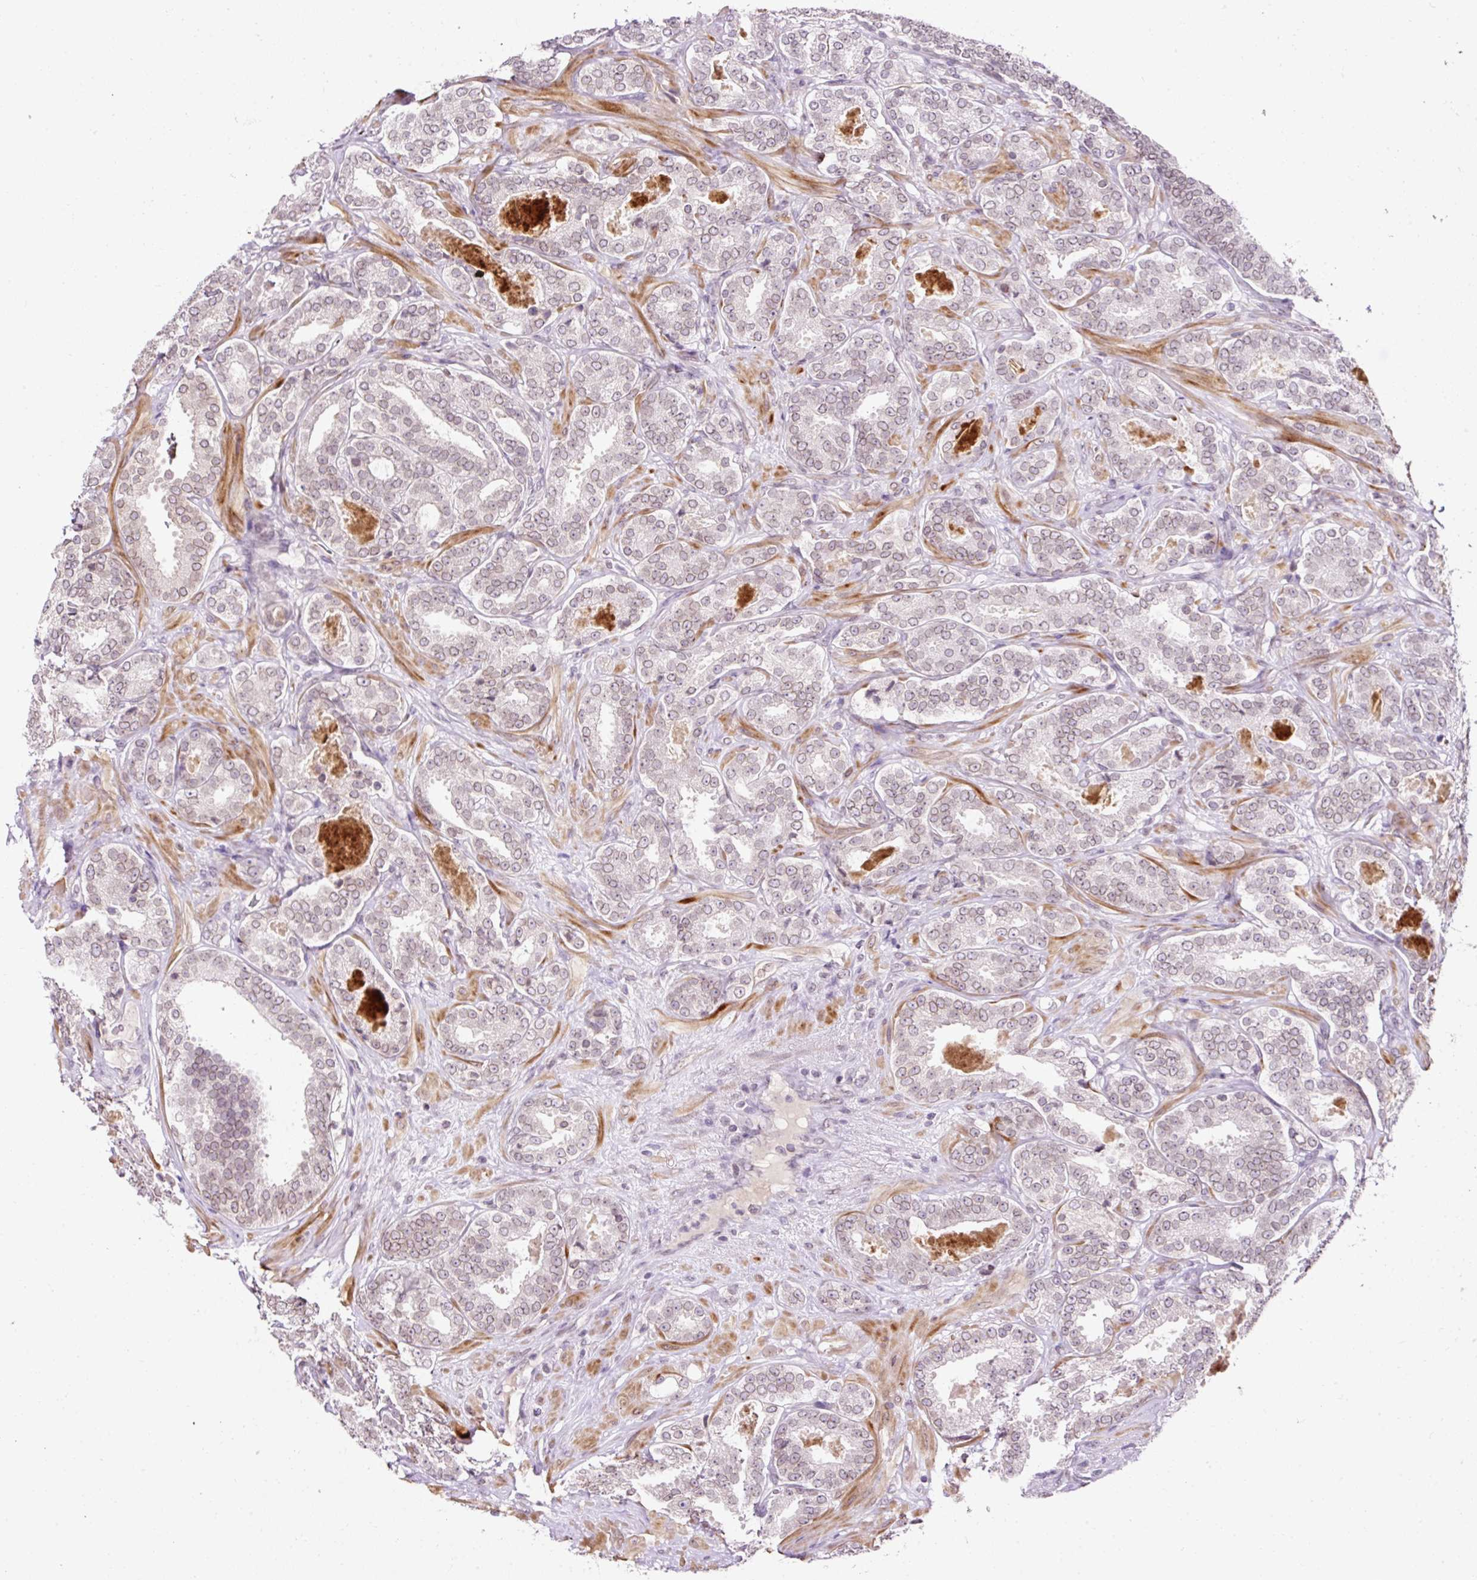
{"staining": {"intensity": "weak", "quantity": ">75%", "location": "cytoplasmic/membranous,nuclear"}, "tissue": "prostate cancer", "cell_type": "Tumor cells", "image_type": "cancer", "snomed": [{"axis": "morphology", "description": "Adenocarcinoma, High grade"}, {"axis": "topography", "description": "Prostate"}], "caption": "Protein staining displays weak cytoplasmic/membranous and nuclear positivity in about >75% of tumor cells in high-grade adenocarcinoma (prostate).", "gene": "ZNF610", "patient": {"sex": "male", "age": 65}}